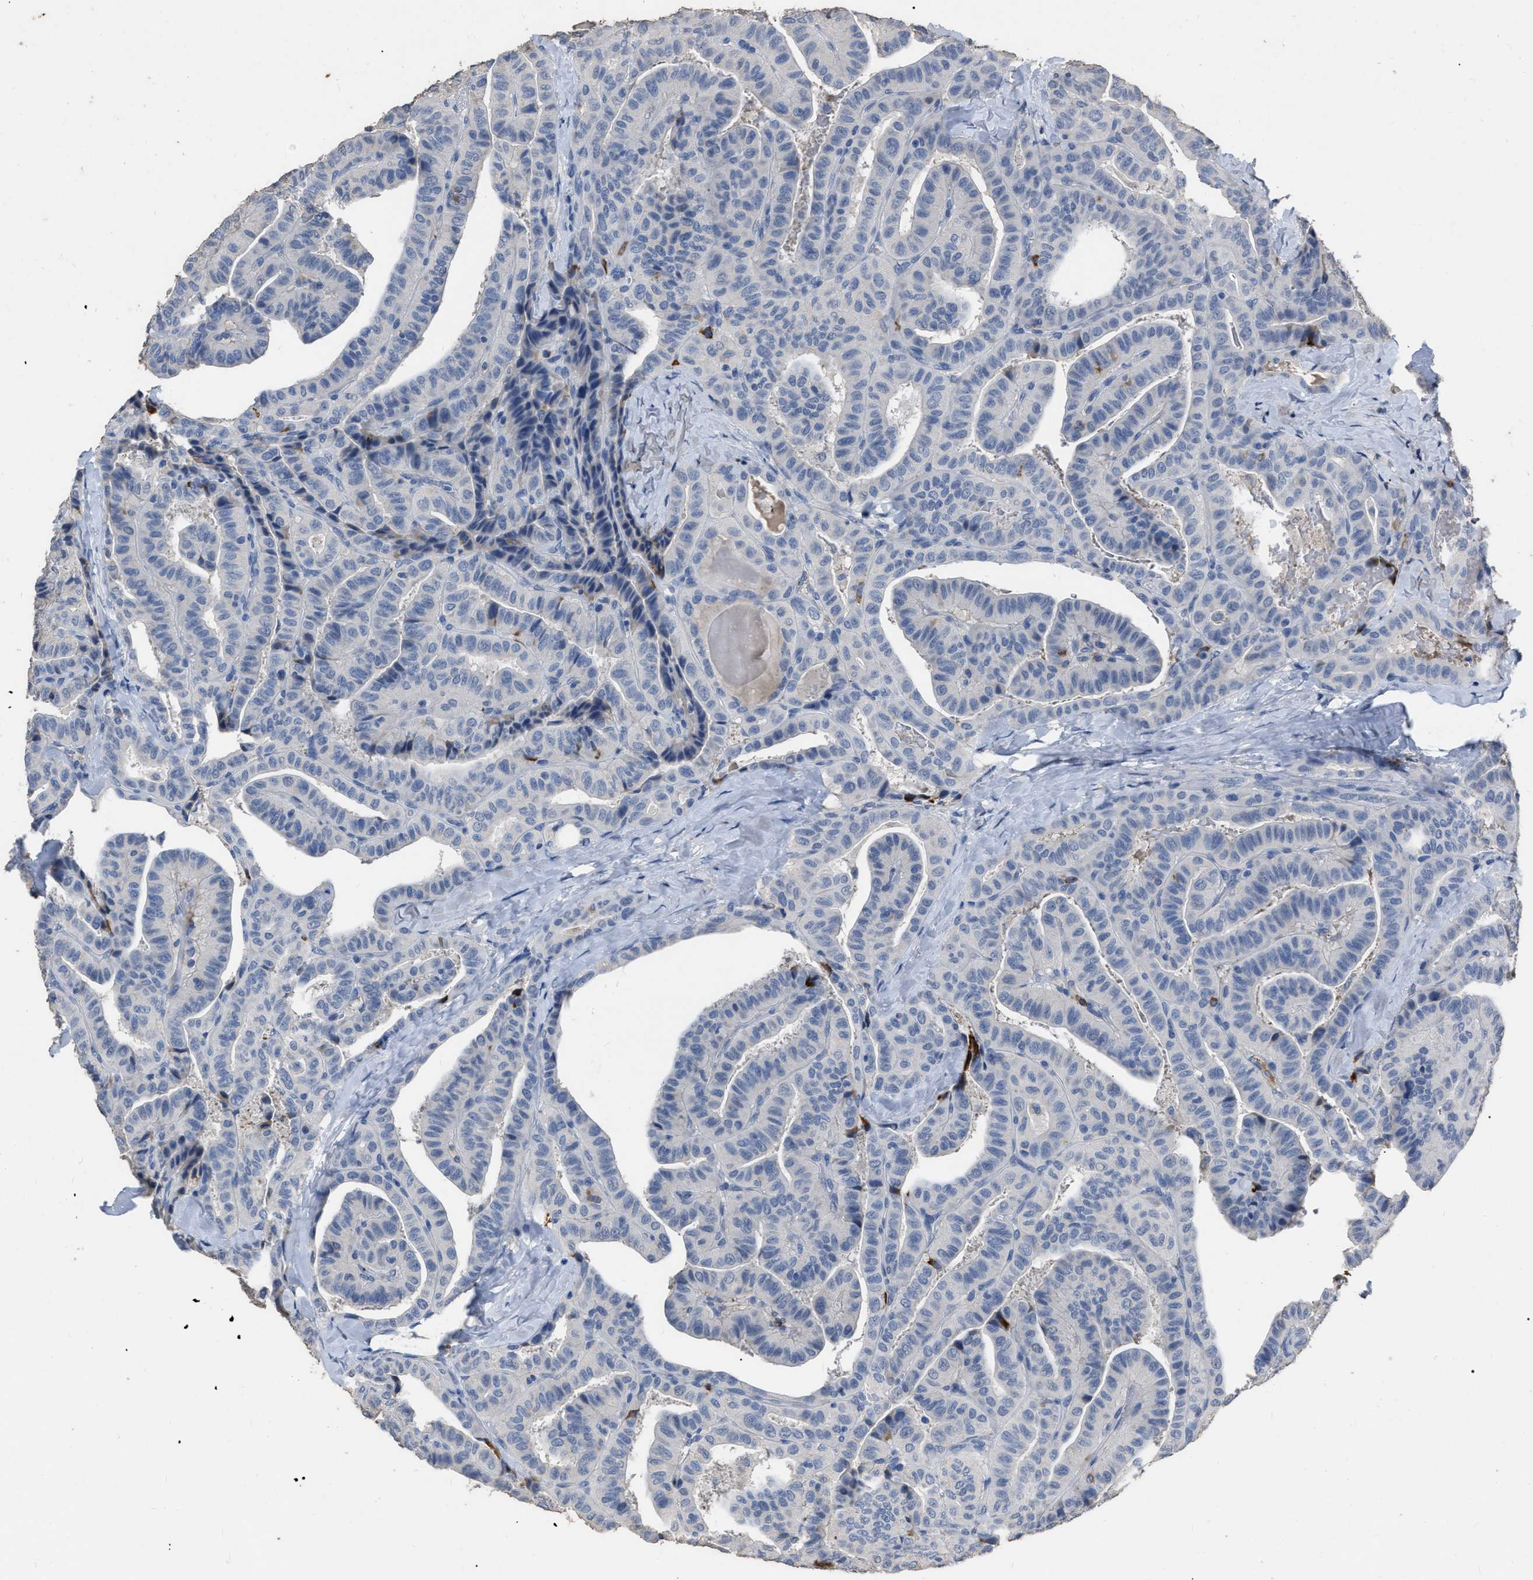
{"staining": {"intensity": "negative", "quantity": "none", "location": "none"}, "tissue": "thyroid cancer", "cell_type": "Tumor cells", "image_type": "cancer", "snomed": [{"axis": "morphology", "description": "Papillary adenocarcinoma, NOS"}, {"axis": "topography", "description": "Thyroid gland"}], "caption": "This is a image of immunohistochemistry staining of thyroid cancer (papillary adenocarcinoma), which shows no expression in tumor cells. Nuclei are stained in blue.", "gene": "HABP2", "patient": {"sex": "male", "age": 77}}